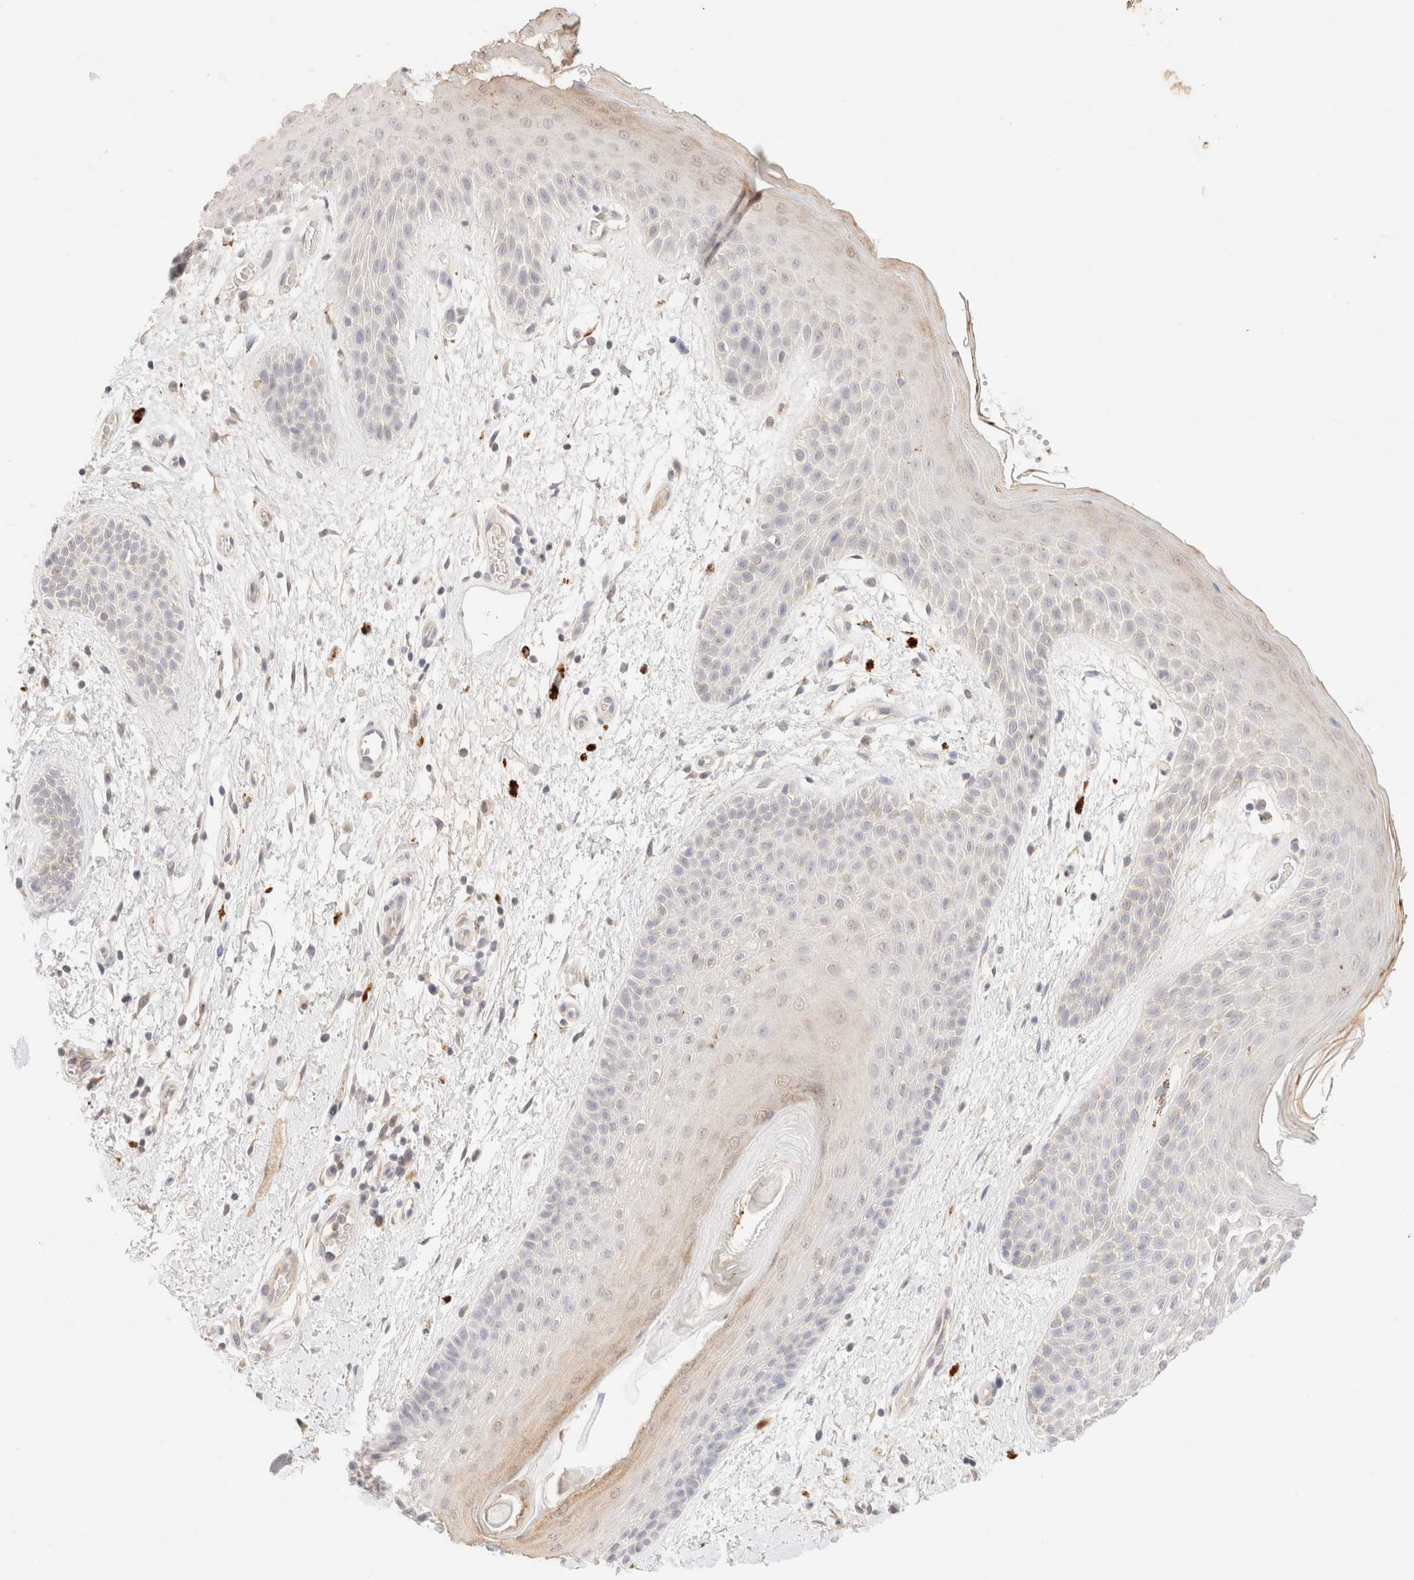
{"staining": {"intensity": "moderate", "quantity": "<25%", "location": "cytoplasmic/membranous"}, "tissue": "skin", "cell_type": "Epidermal cells", "image_type": "normal", "snomed": [{"axis": "morphology", "description": "Normal tissue, NOS"}, {"axis": "topography", "description": "Anal"}], "caption": "An immunohistochemistry (IHC) histopathology image of normal tissue is shown. Protein staining in brown shows moderate cytoplasmic/membranous positivity in skin within epidermal cells.", "gene": "SNTB1", "patient": {"sex": "male", "age": 74}}